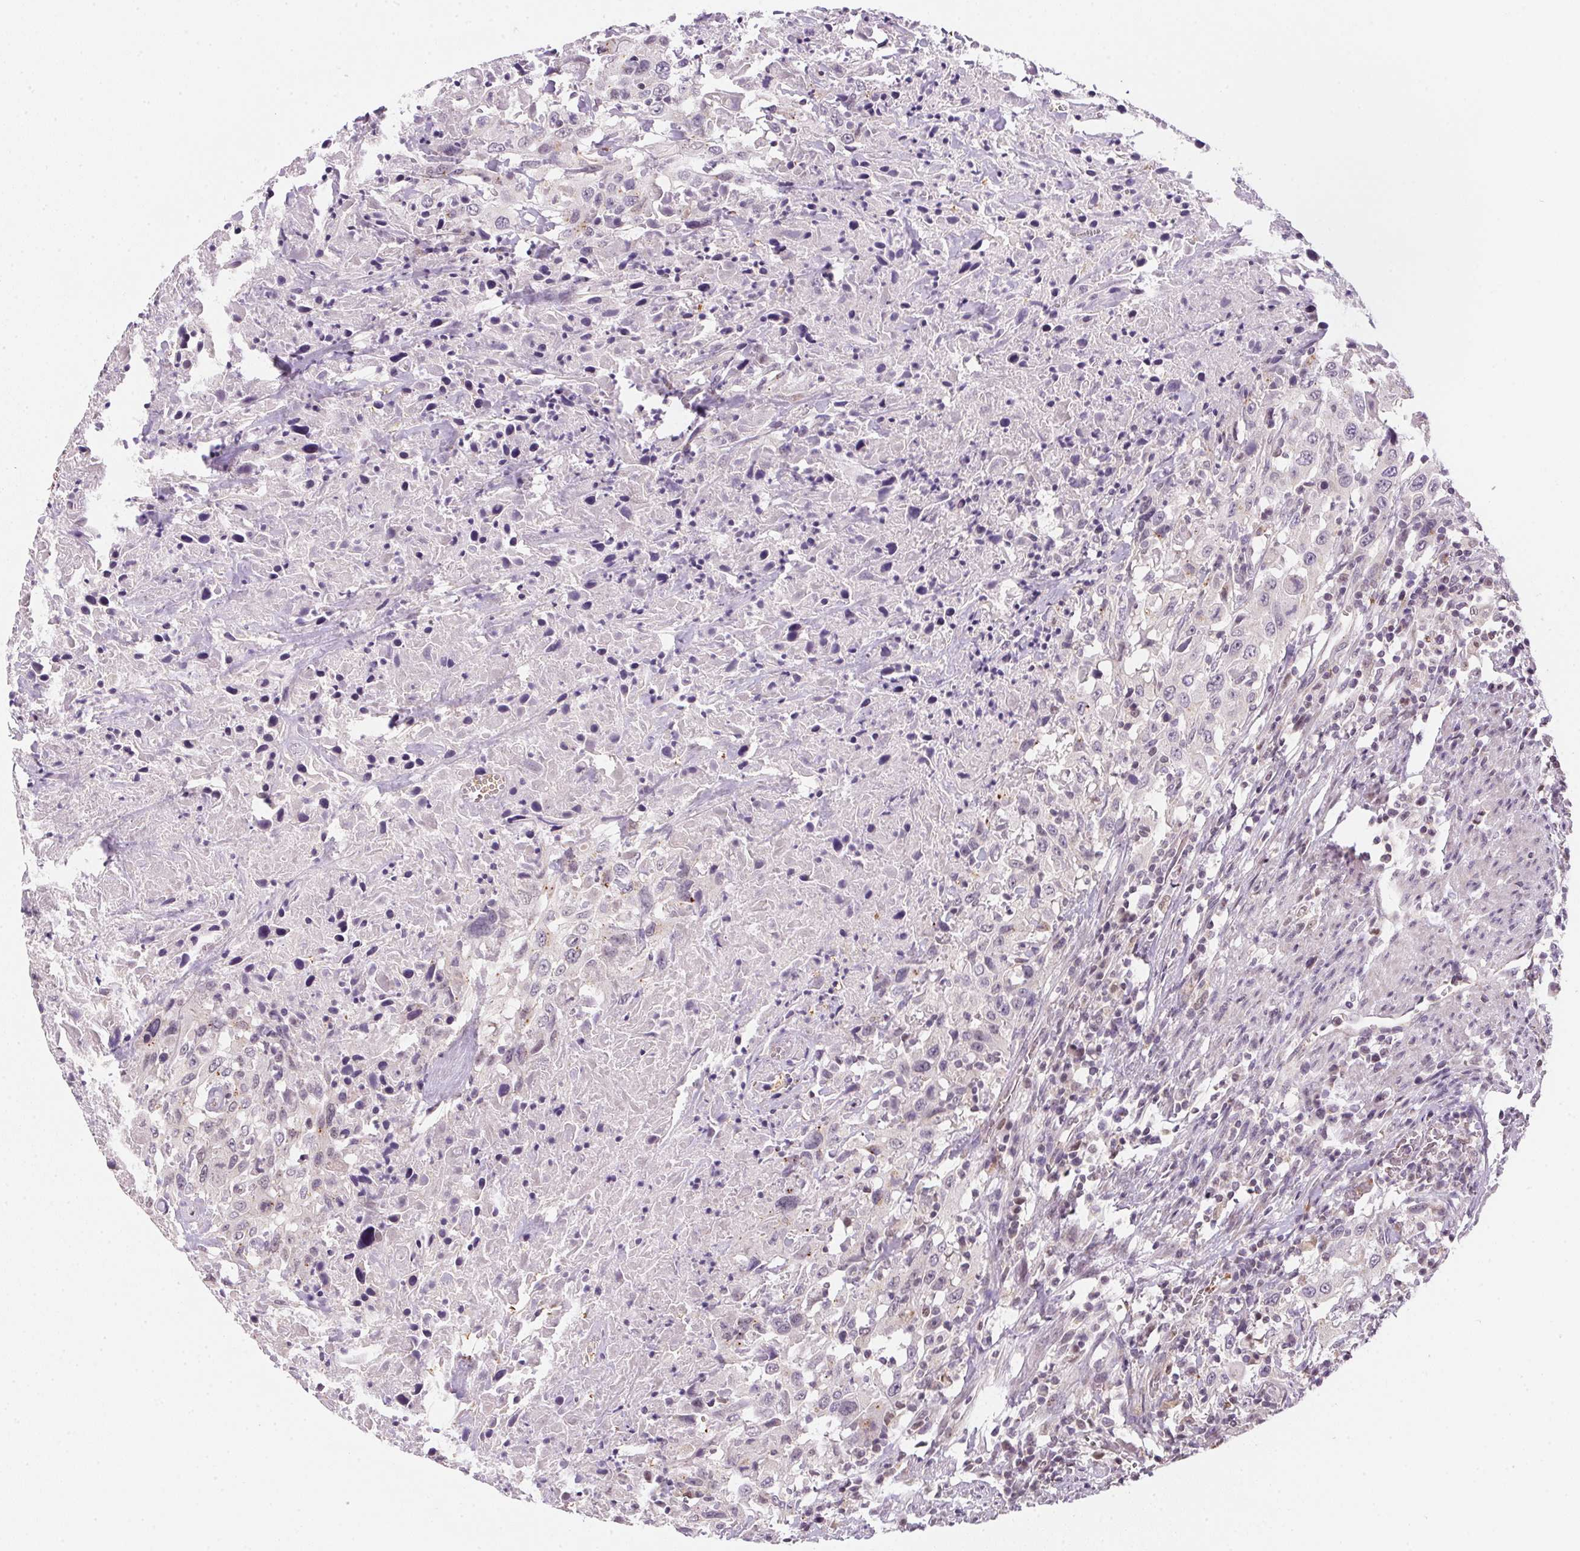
{"staining": {"intensity": "negative", "quantity": "none", "location": "none"}, "tissue": "urothelial cancer", "cell_type": "Tumor cells", "image_type": "cancer", "snomed": [{"axis": "morphology", "description": "Urothelial carcinoma, High grade"}, {"axis": "topography", "description": "Urinary bladder"}], "caption": "Tumor cells show no significant protein expression in urothelial cancer.", "gene": "METTL13", "patient": {"sex": "male", "age": 61}}